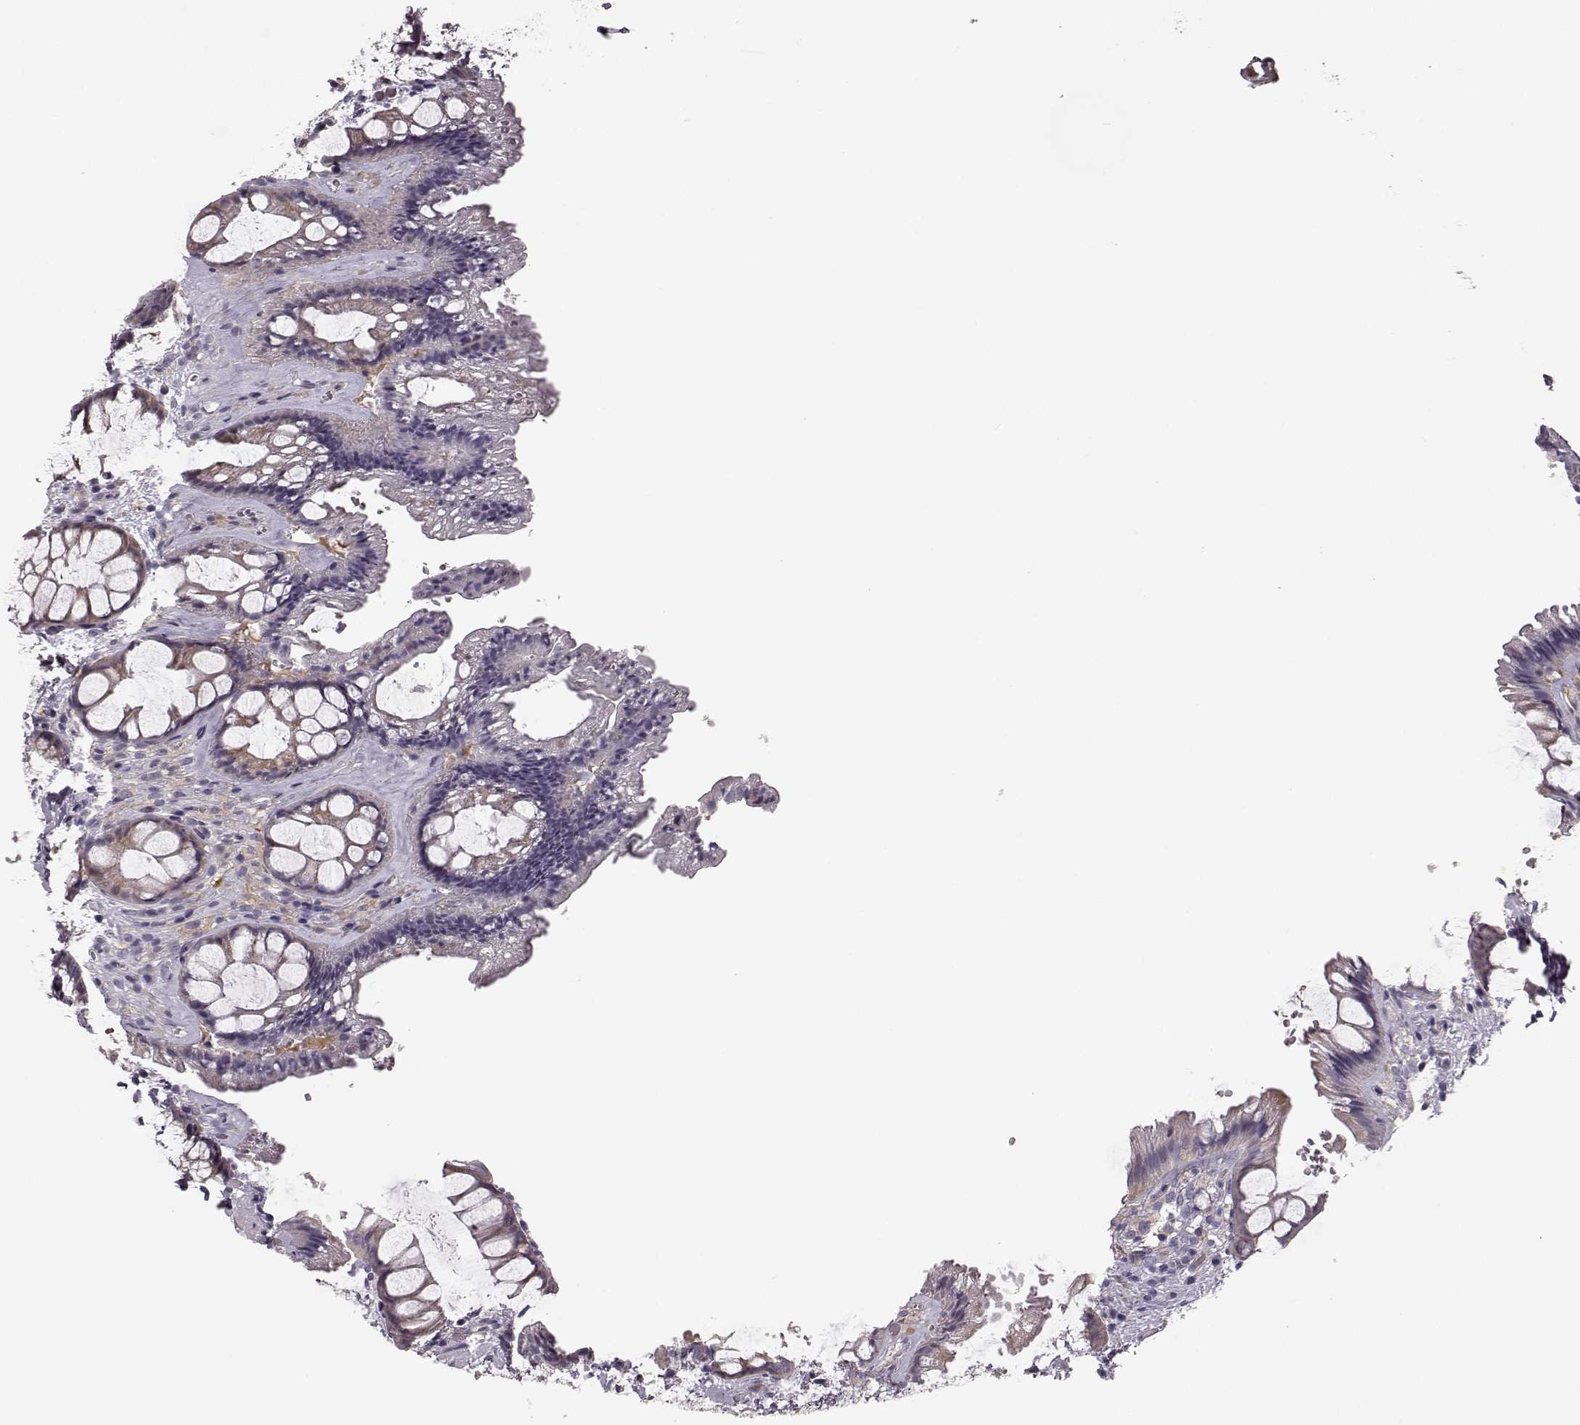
{"staining": {"intensity": "negative", "quantity": "none", "location": "none"}, "tissue": "rectum", "cell_type": "Glandular cells", "image_type": "normal", "snomed": [{"axis": "morphology", "description": "Normal tissue, NOS"}, {"axis": "topography", "description": "Rectum"}], "caption": "The IHC micrograph has no significant expression in glandular cells of rectum.", "gene": "GPR50", "patient": {"sex": "female", "age": 62}}